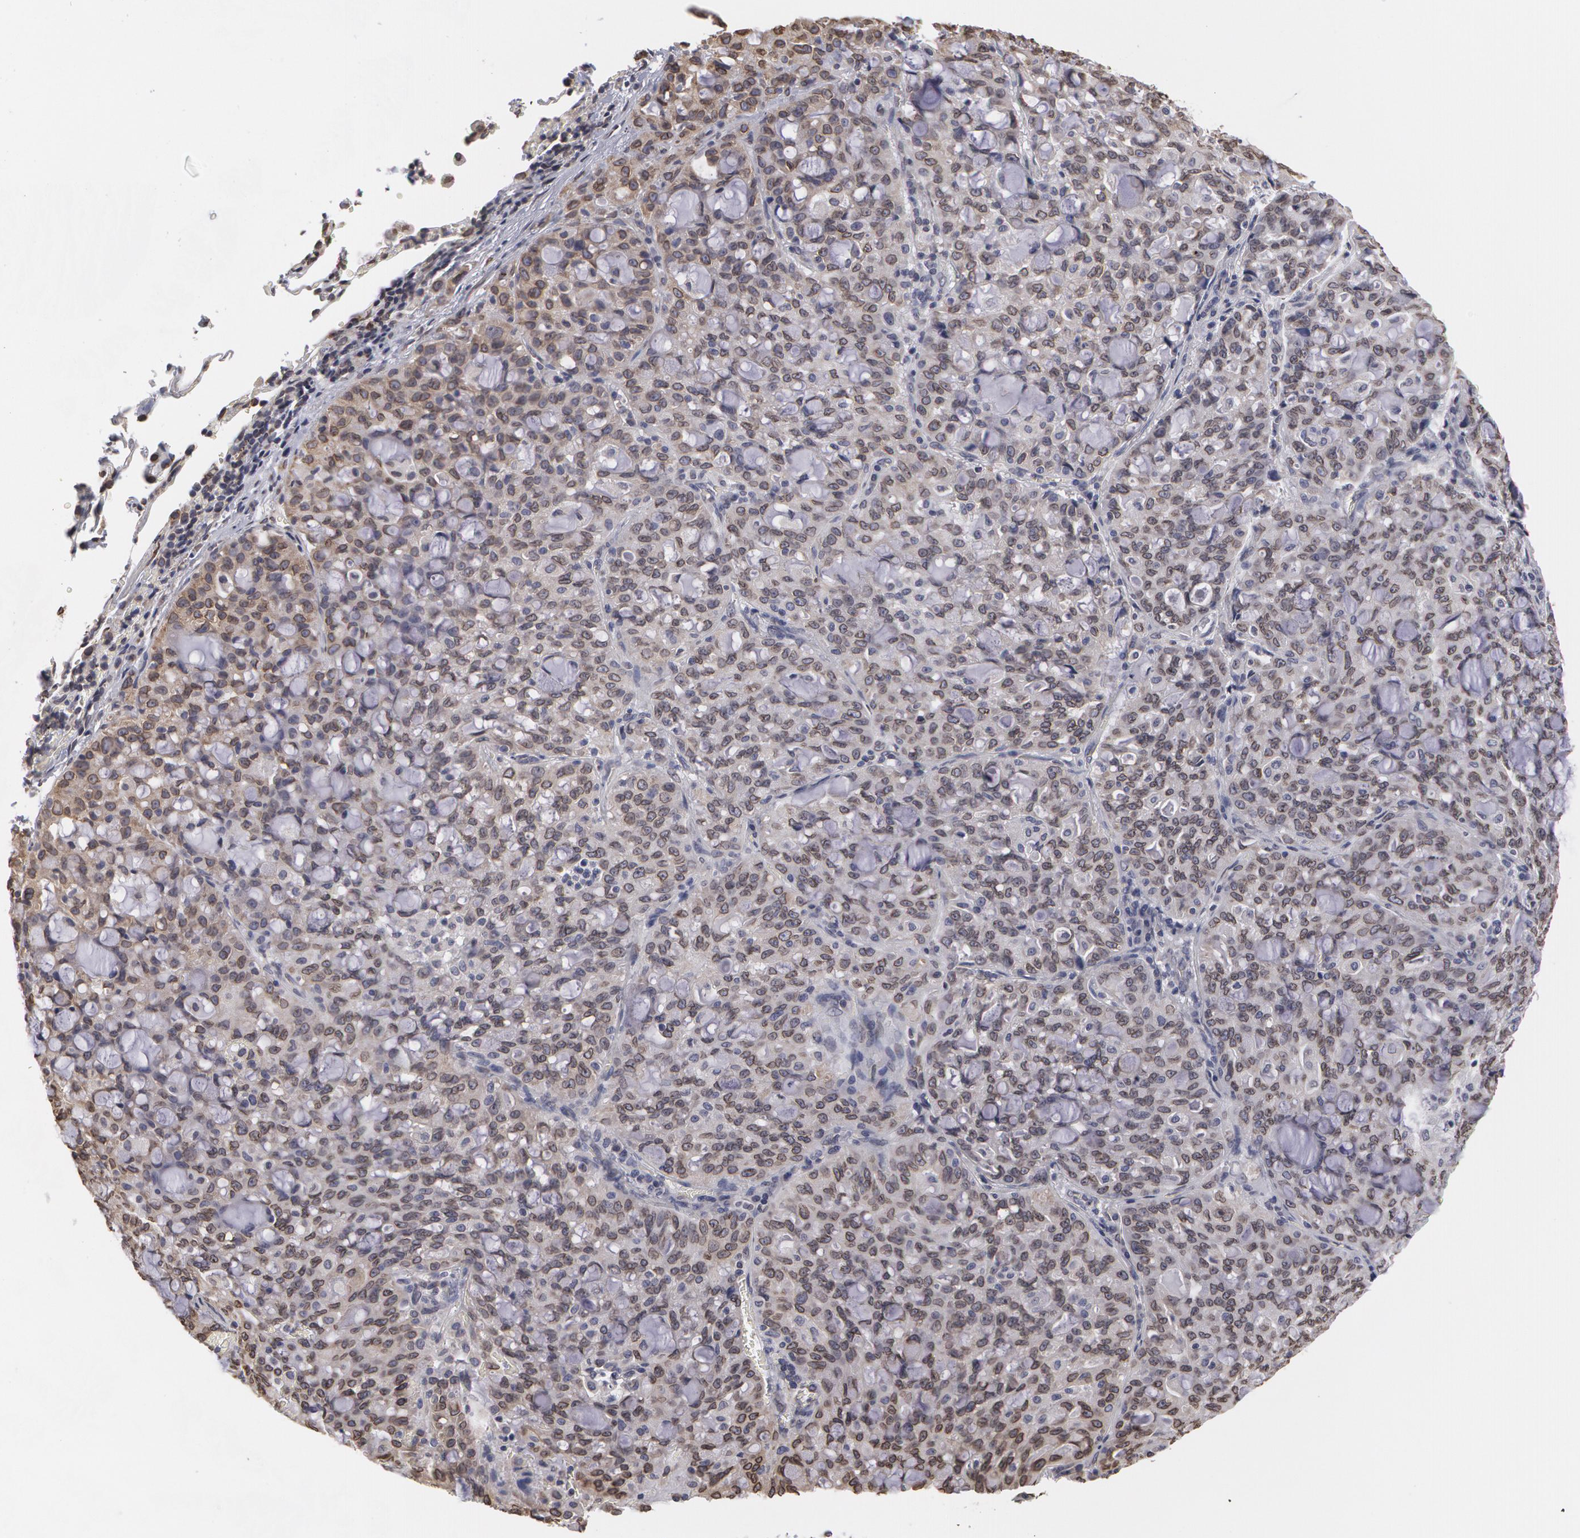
{"staining": {"intensity": "weak", "quantity": "25%-75%", "location": "nuclear"}, "tissue": "lung cancer", "cell_type": "Tumor cells", "image_type": "cancer", "snomed": [{"axis": "morphology", "description": "Adenocarcinoma, NOS"}, {"axis": "topography", "description": "Lung"}], "caption": "Protein analysis of lung cancer (adenocarcinoma) tissue exhibits weak nuclear expression in about 25%-75% of tumor cells. (Stains: DAB in brown, nuclei in blue, Microscopy: brightfield microscopy at high magnification).", "gene": "EMD", "patient": {"sex": "female", "age": 44}}